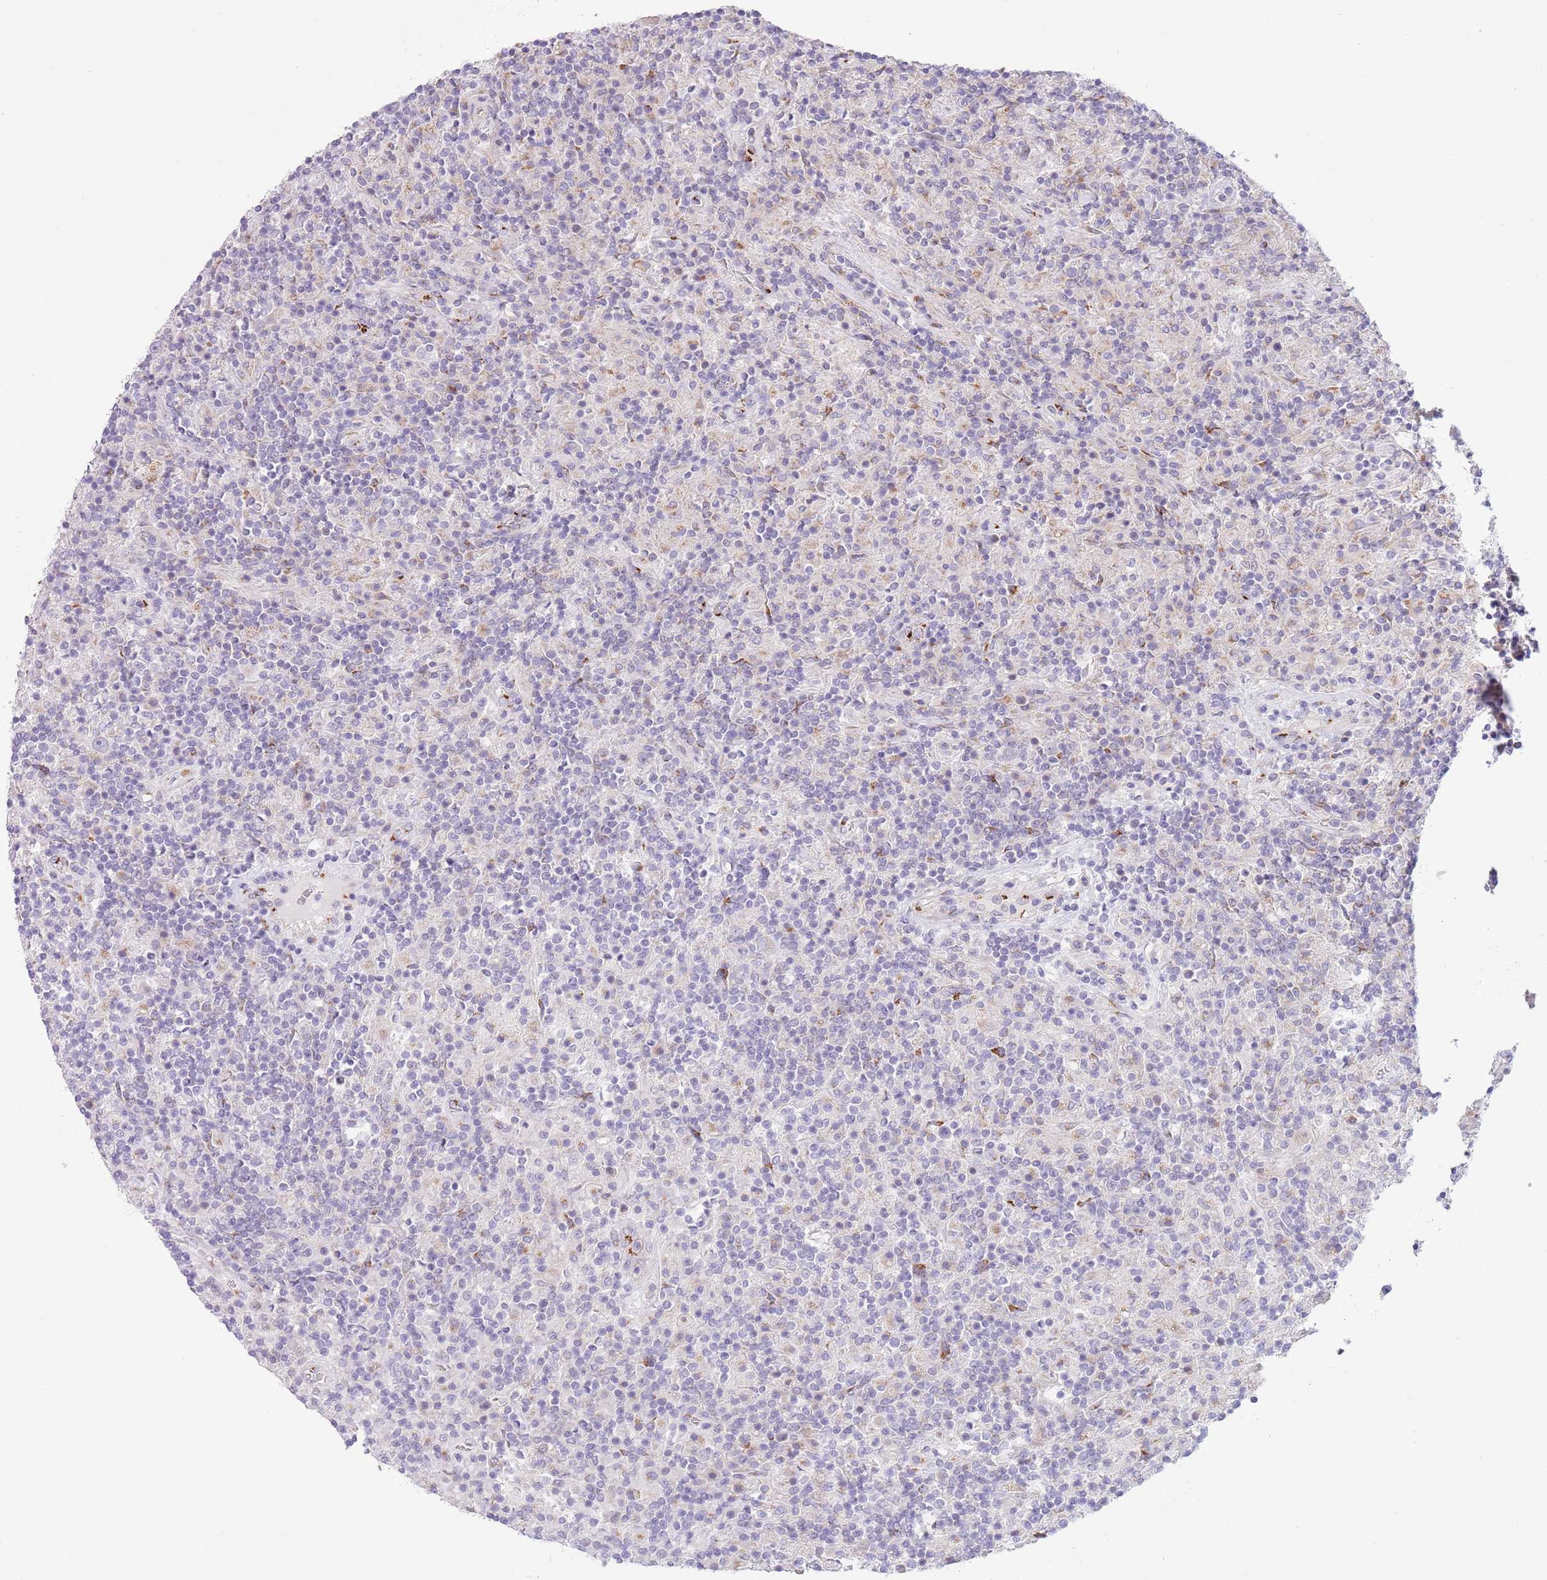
{"staining": {"intensity": "negative", "quantity": "none", "location": "none"}, "tissue": "lymphoma", "cell_type": "Tumor cells", "image_type": "cancer", "snomed": [{"axis": "morphology", "description": "Hodgkin's disease, NOS"}, {"axis": "topography", "description": "Lymph node"}], "caption": "Image shows no protein staining in tumor cells of Hodgkin's disease tissue. (Stains: DAB immunohistochemistry with hematoxylin counter stain, Microscopy: brightfield microscopy at high magnification).", "gene": "C20orf96", "patient": {"sex": "male", "age": 70}}